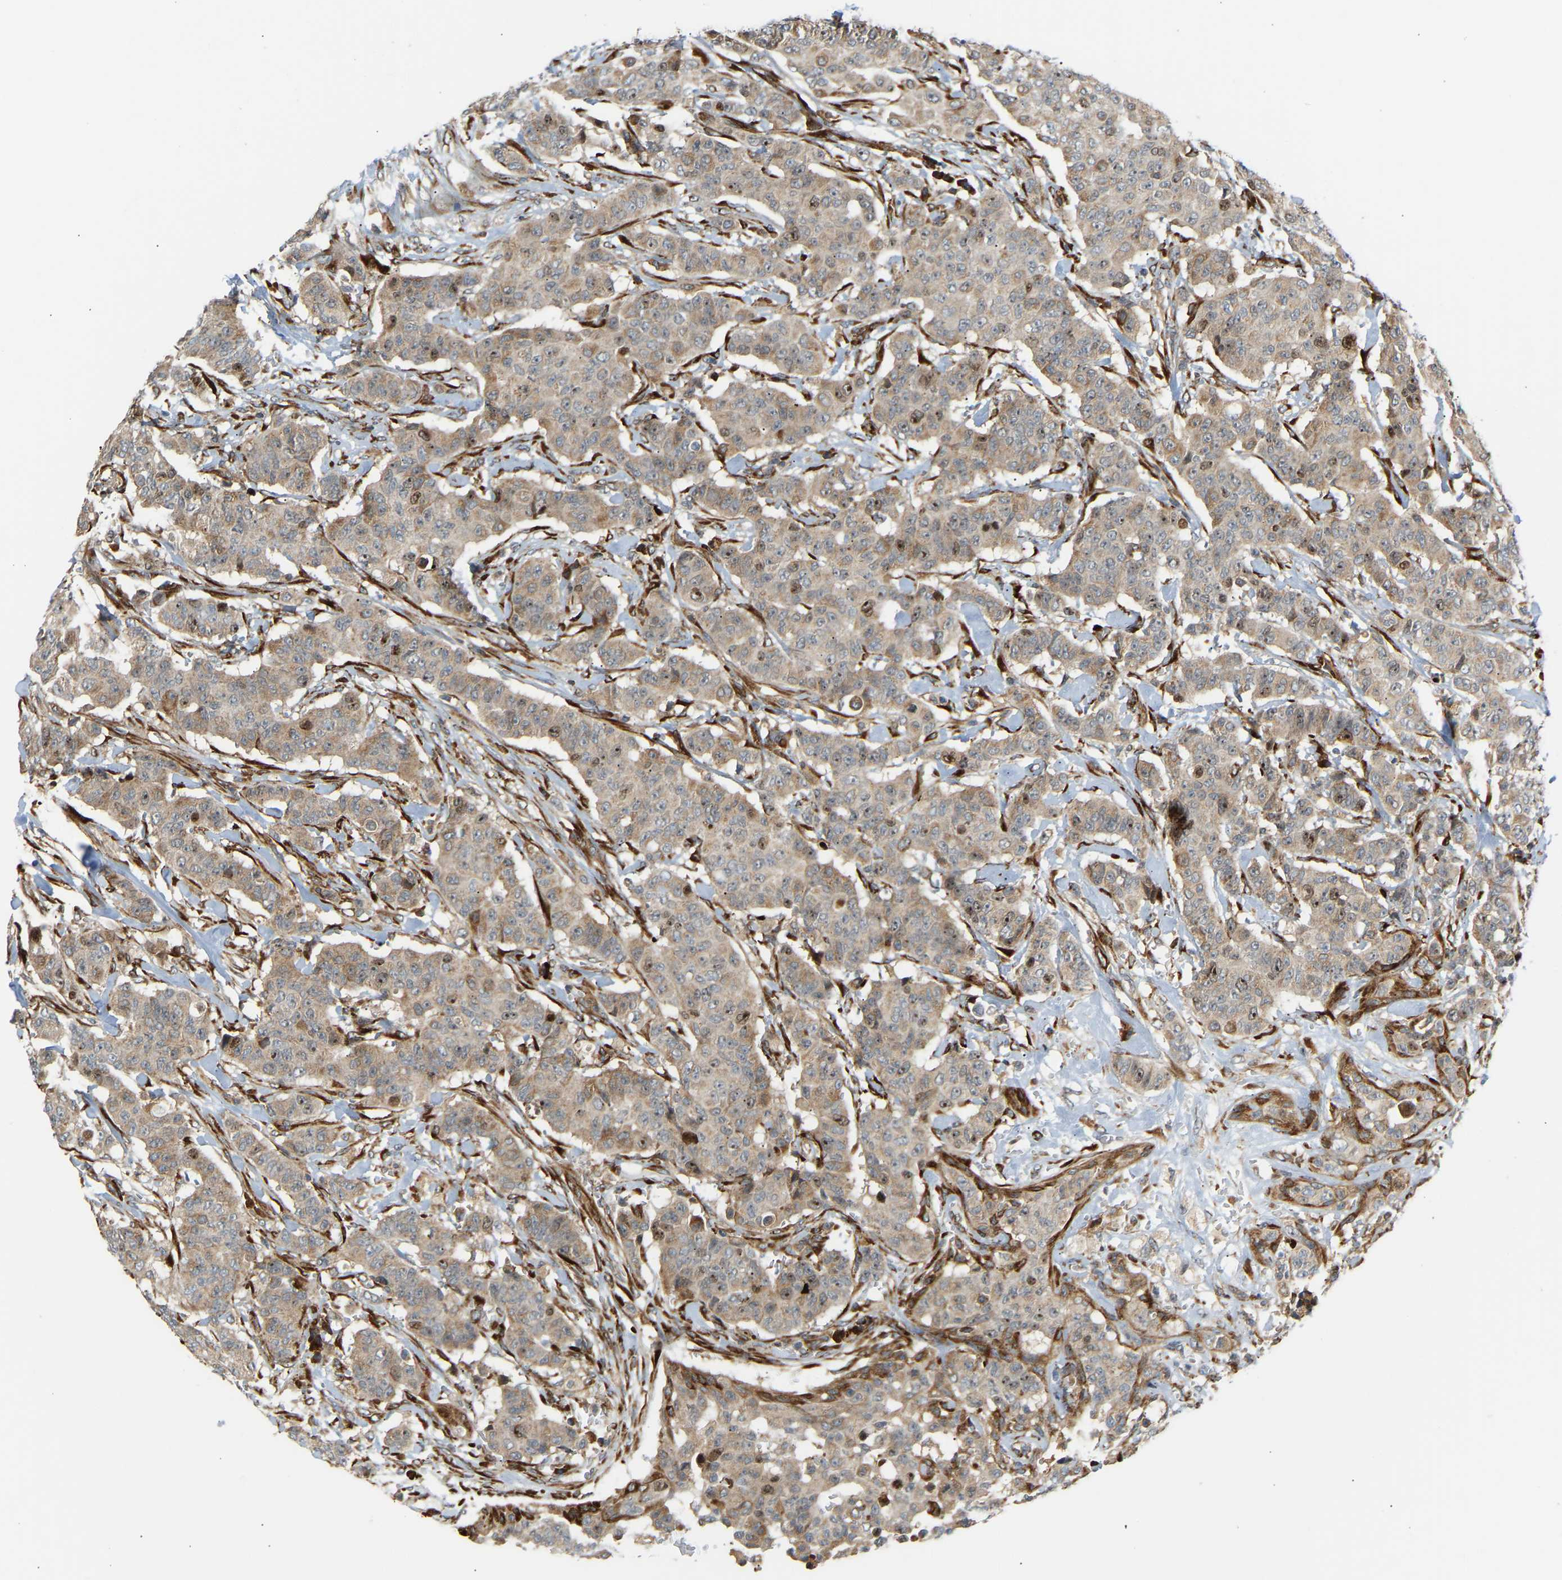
{"staining": {"intensity": "weak", "quantity": ">75%", "location": "cytoplasmic/membranous,nuclear"}, "tissue": "breast cancer", "cell_type": "Tumor cells", "image_type": "cancer", "snomed": [{"axis": "morphology", "description": "Normal tissue, NOS"}, {"axis": "morphology", "description": "Duct carcinoma"}, {"axis": "topography", "description": "Breast"}], "caption": "Weak cytoplasmic/membranous and nuclear expression for a protein is present in approximately >75% of tumor cells of breast infiltrating ductal carcinoma using immunohistochemistry (IHC).", "gene": "PLCG2", "patient": {"sex": "female", "age": 40}}